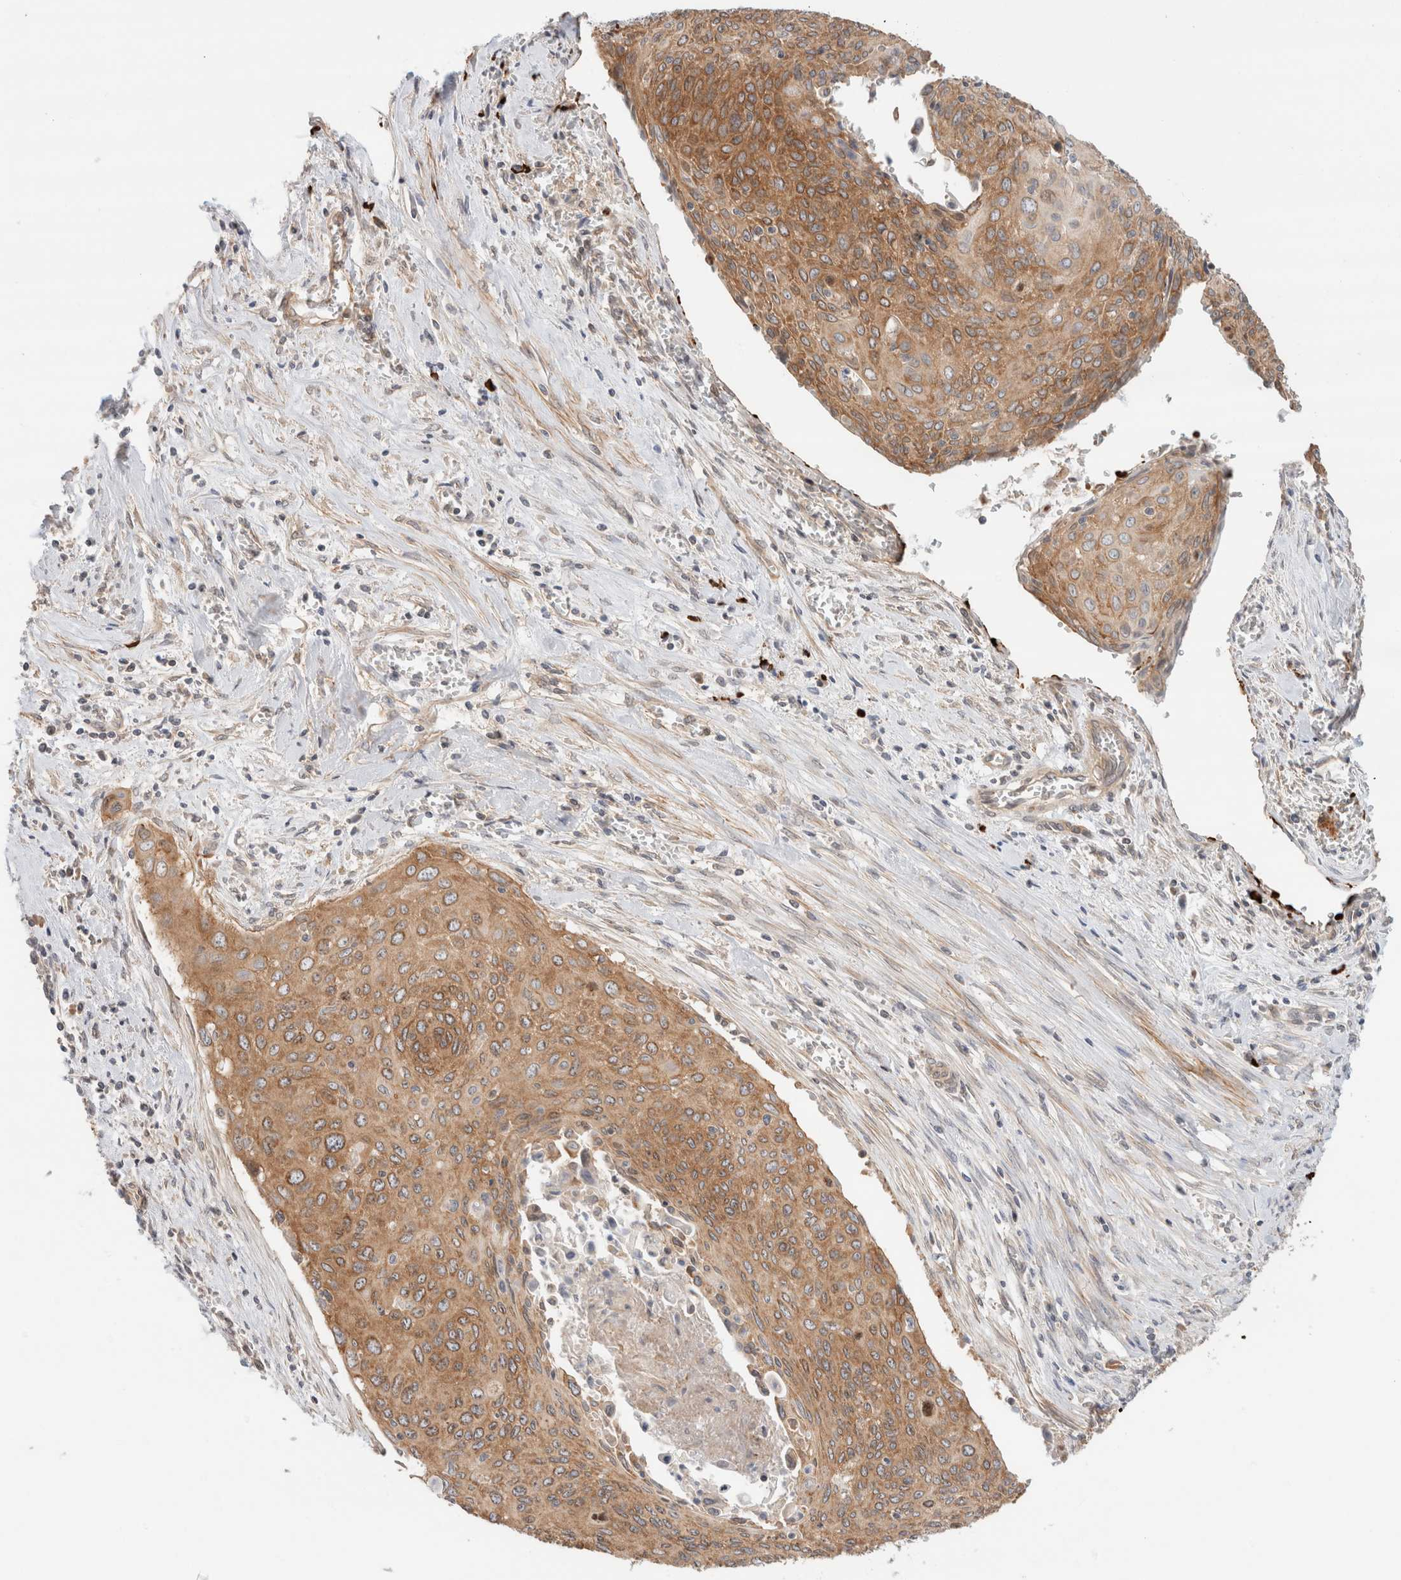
{"staining": {"intensity": "moderate", "quantity": ">75%", "location": "cytoplasmic/membranous"}, "tissue": "cervical cancer", "cell_type": "Tumor cells", "image_type": "cancer", "snomed": [{"axis": "morphology", "description": "Squamous cell carcinoma, NOS"}, {"axis": "topography", "description": "Cervix"}], "caption": "Tumor cells exhibit medium levels of moderate cytoplasmic/membranous staining in approximately >75% of cells in cervical cancer (squamous cell carcinoma). (brown staining indicates protein expression, while blue staining denotes nuclei).", "gene": "MARK3", "patient": {"sex": "female", "age": 55}}